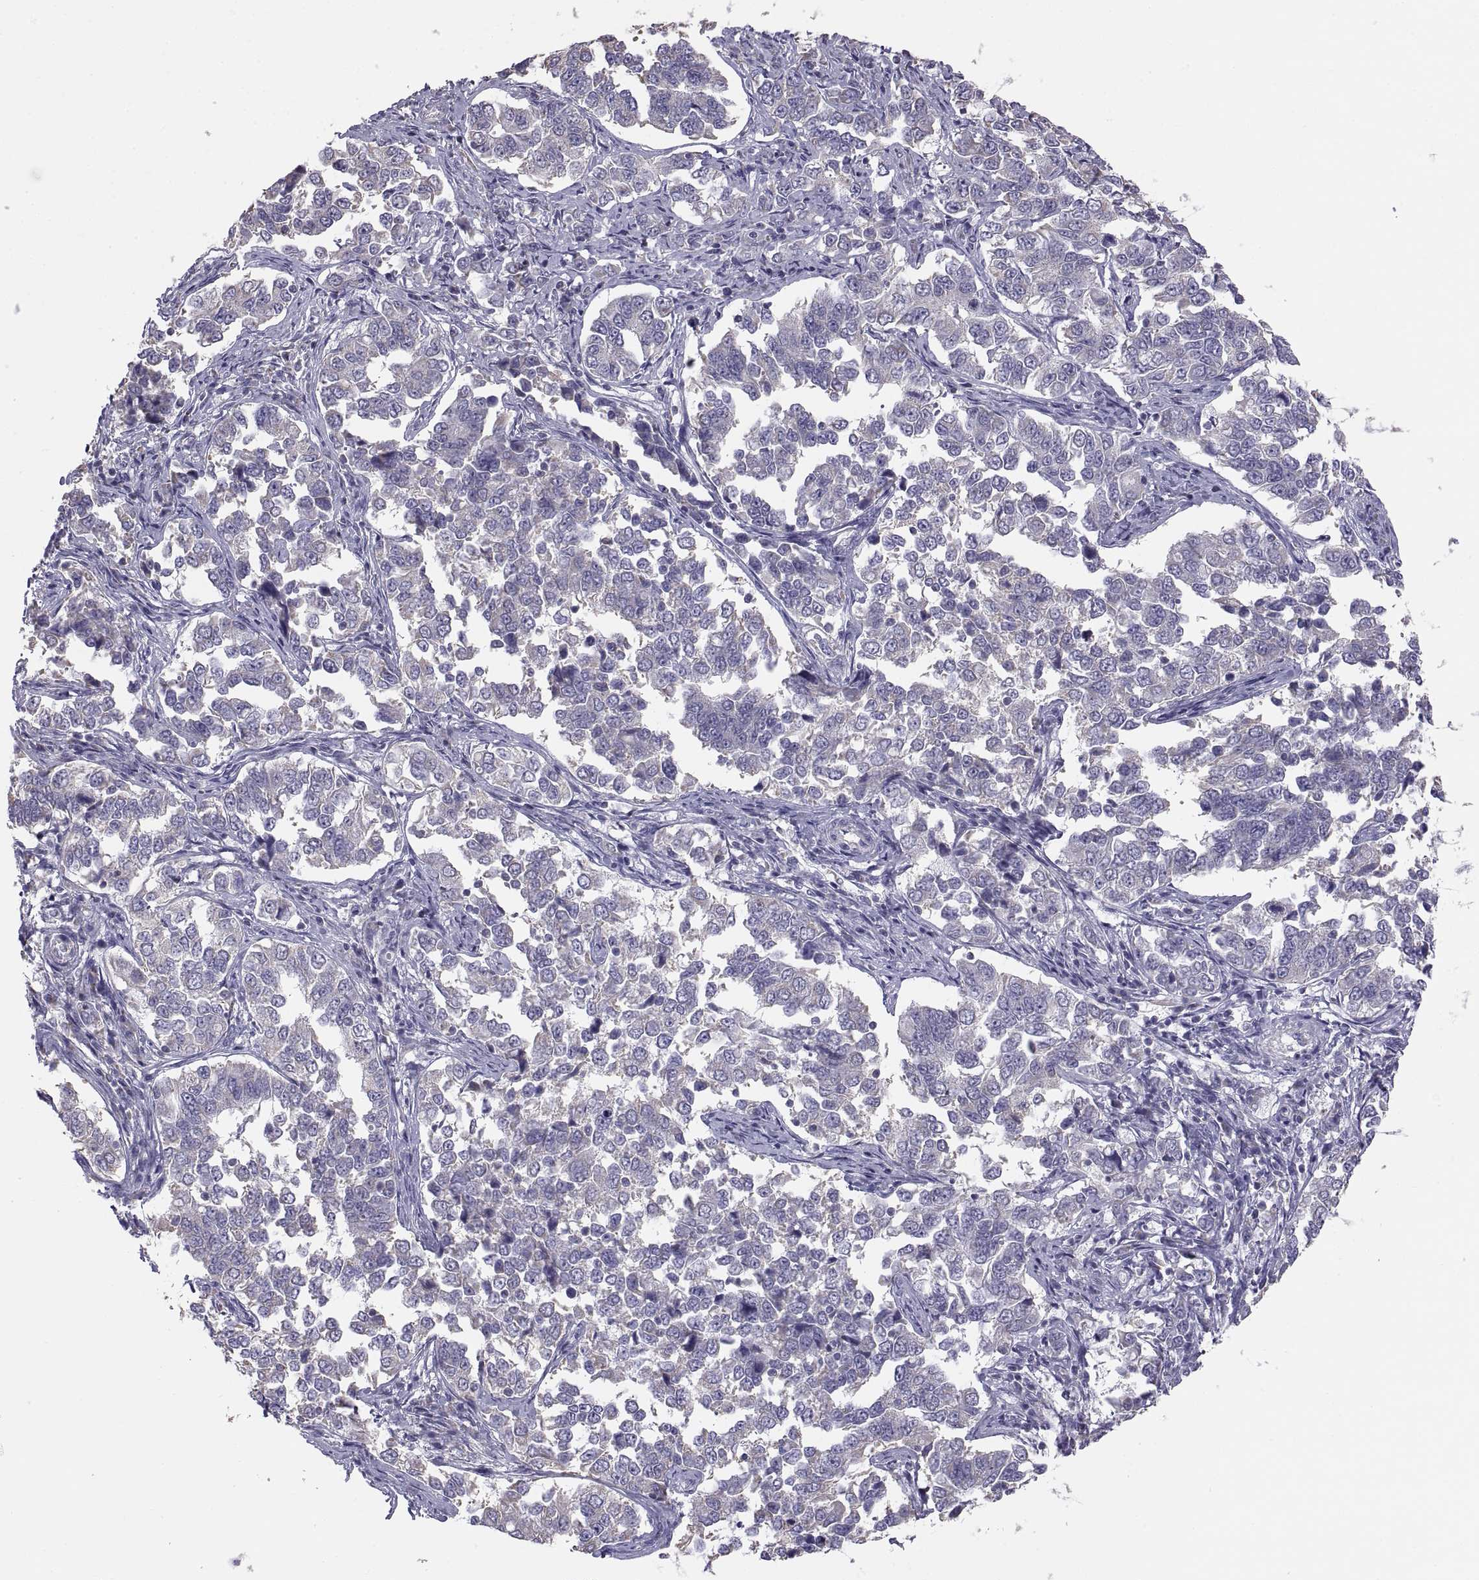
{"staining": {"intensity": "negative", "quantity": "none", "location": "none"}, "tissue": "endometrial cancer", "cell_type": "Tumor cells", "image_type": "cancer", "snomed": [{"axis": "morphology", "description": "Adenocarcinoma, NOS"}, {"axis": "topography", "description": "Endometrium"}], "caption": "A photomicrograph of human endometrial cancer is negative for staining in tumor cells.", "gene": "TNNC1", "patient": {"sex": "female", "age": 43}}